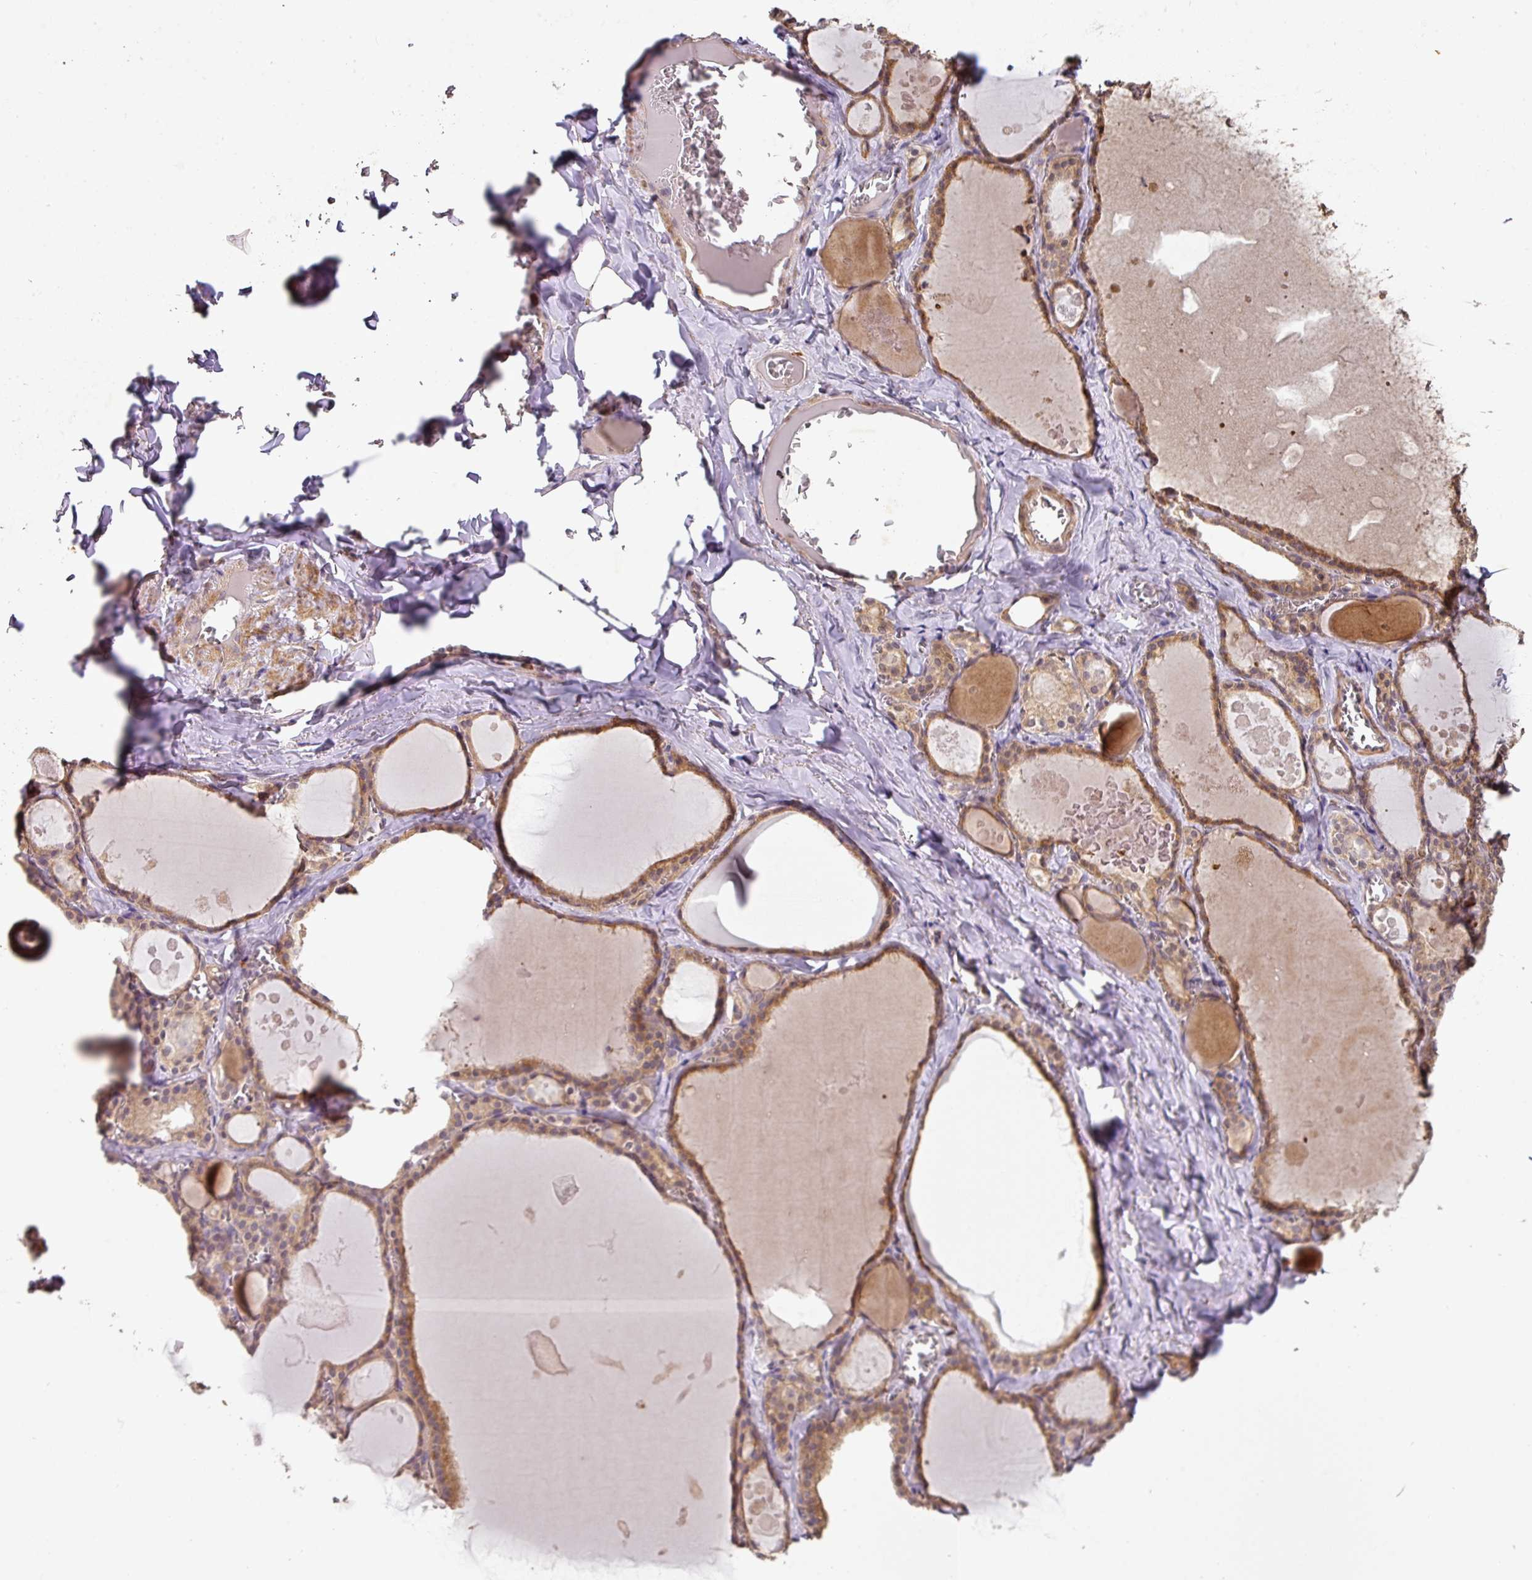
{"staining": {"intensity": "strong", "quantity": ">75%", "location": "cytoplasmic/membranous"}, "tissue": "thyroid gland", "cell_type": "Glandular cells", "image_type": "normal", "snomed": [{"axis": "morphology", "description": "Normal tissue, NOS"}, {"axis": "topography", "description": "Thyroid gland"}], "caption": "Immunohistochemical staining of unremarkable thyroid gland displays strong cytoplasmic/membranous protein expression in approximately >75% of glandular cells.", "gene": "ACVR2B", "patient": {"sex": "male", "age": 56}}